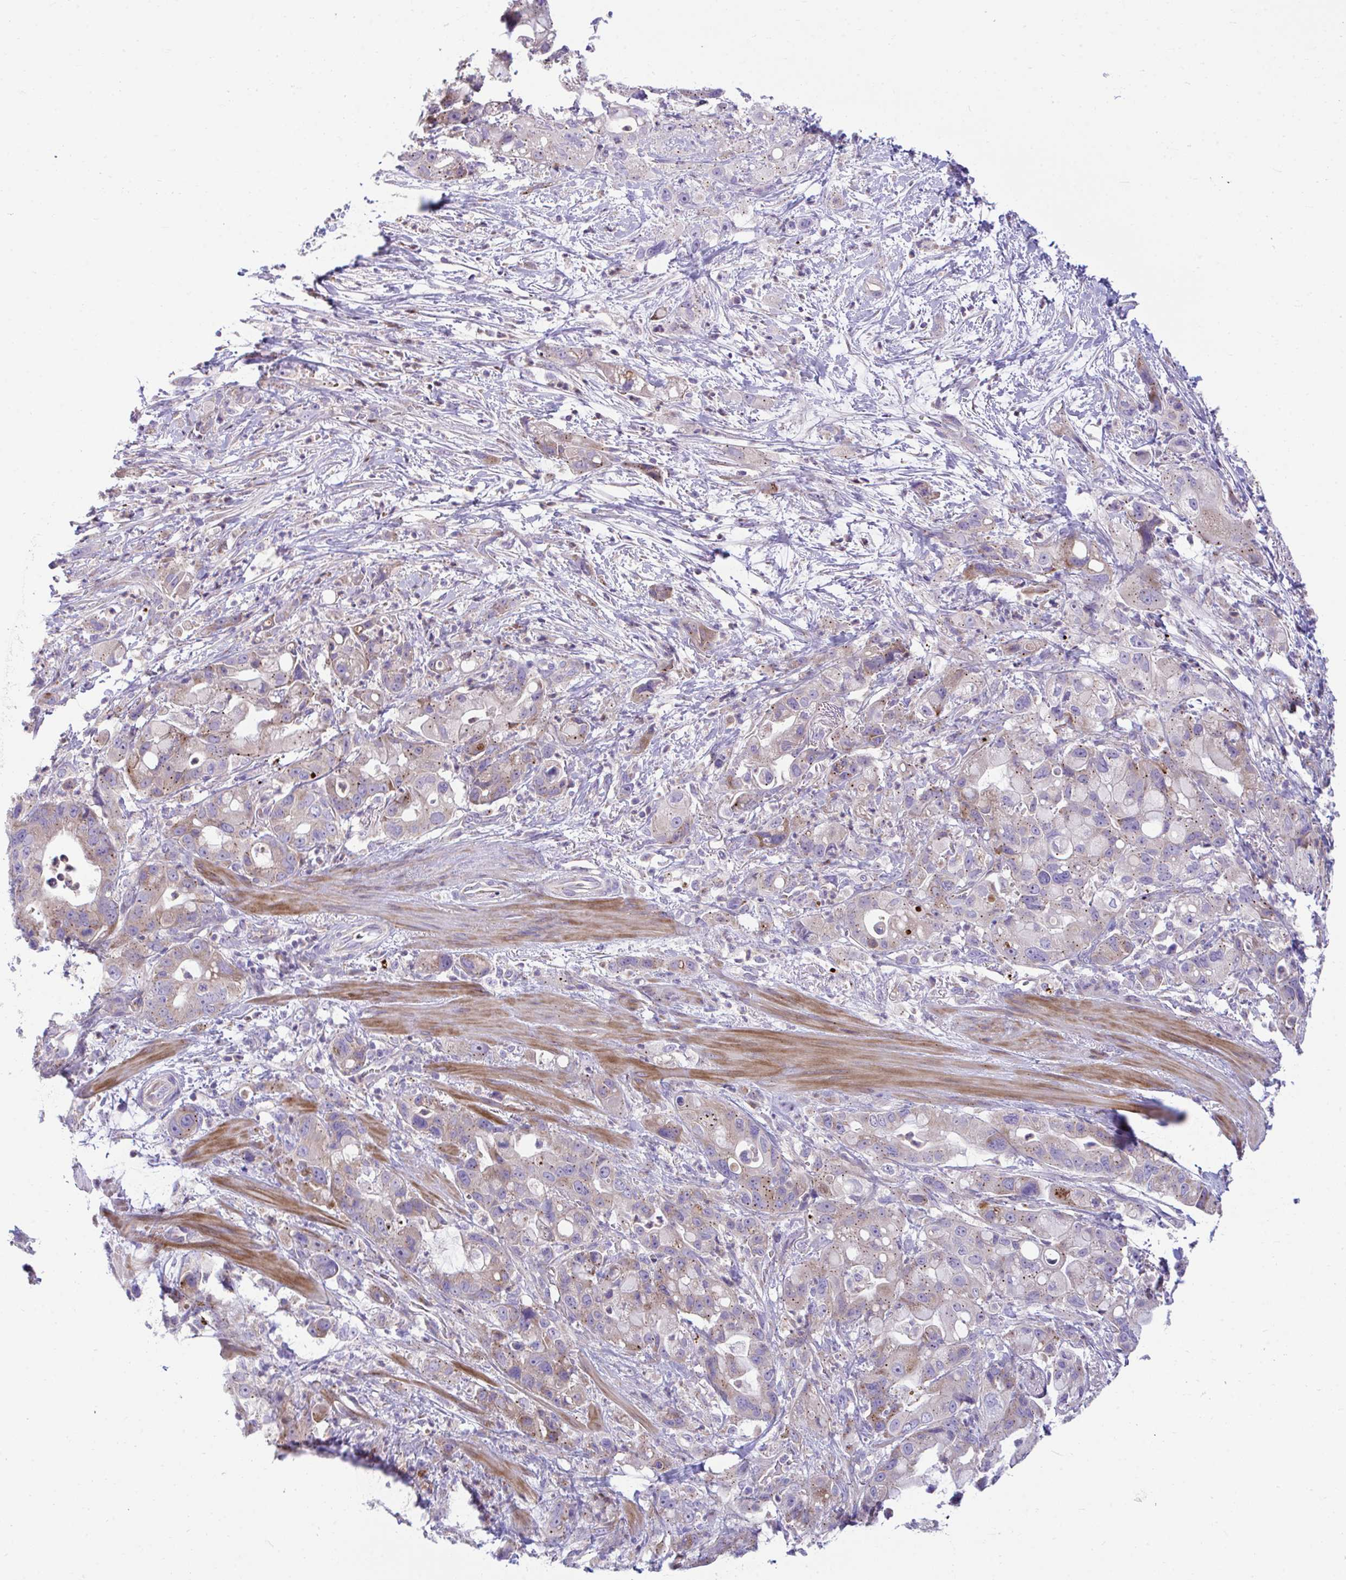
{"staining": {"intensity": "moderate", "quantity": "25%-75%", "location": "cytoplasmic/membranous"}, "tissue": "pancreatic cancer", "cell_type": "Tumor cells", "image_type": "cancer", "snomed": [{"axis": "morphology", "description": "Adenocarcinoma, NOS"}, {"axis": "topography", "description": "Pancreas"}], "caption": "Pancreatic adenocarcinoma was stained to show a protein in brown. There is medium levels of moderate cytoplasmic/membranous expression in approximately 25%-75% of tumor cells. (DAB (3,3'-diaminobenzidine) IHC with brightfield microscopy, high magnification).", "gene": "MRPS16", "patient": {"sex": "male", "age": 68}}